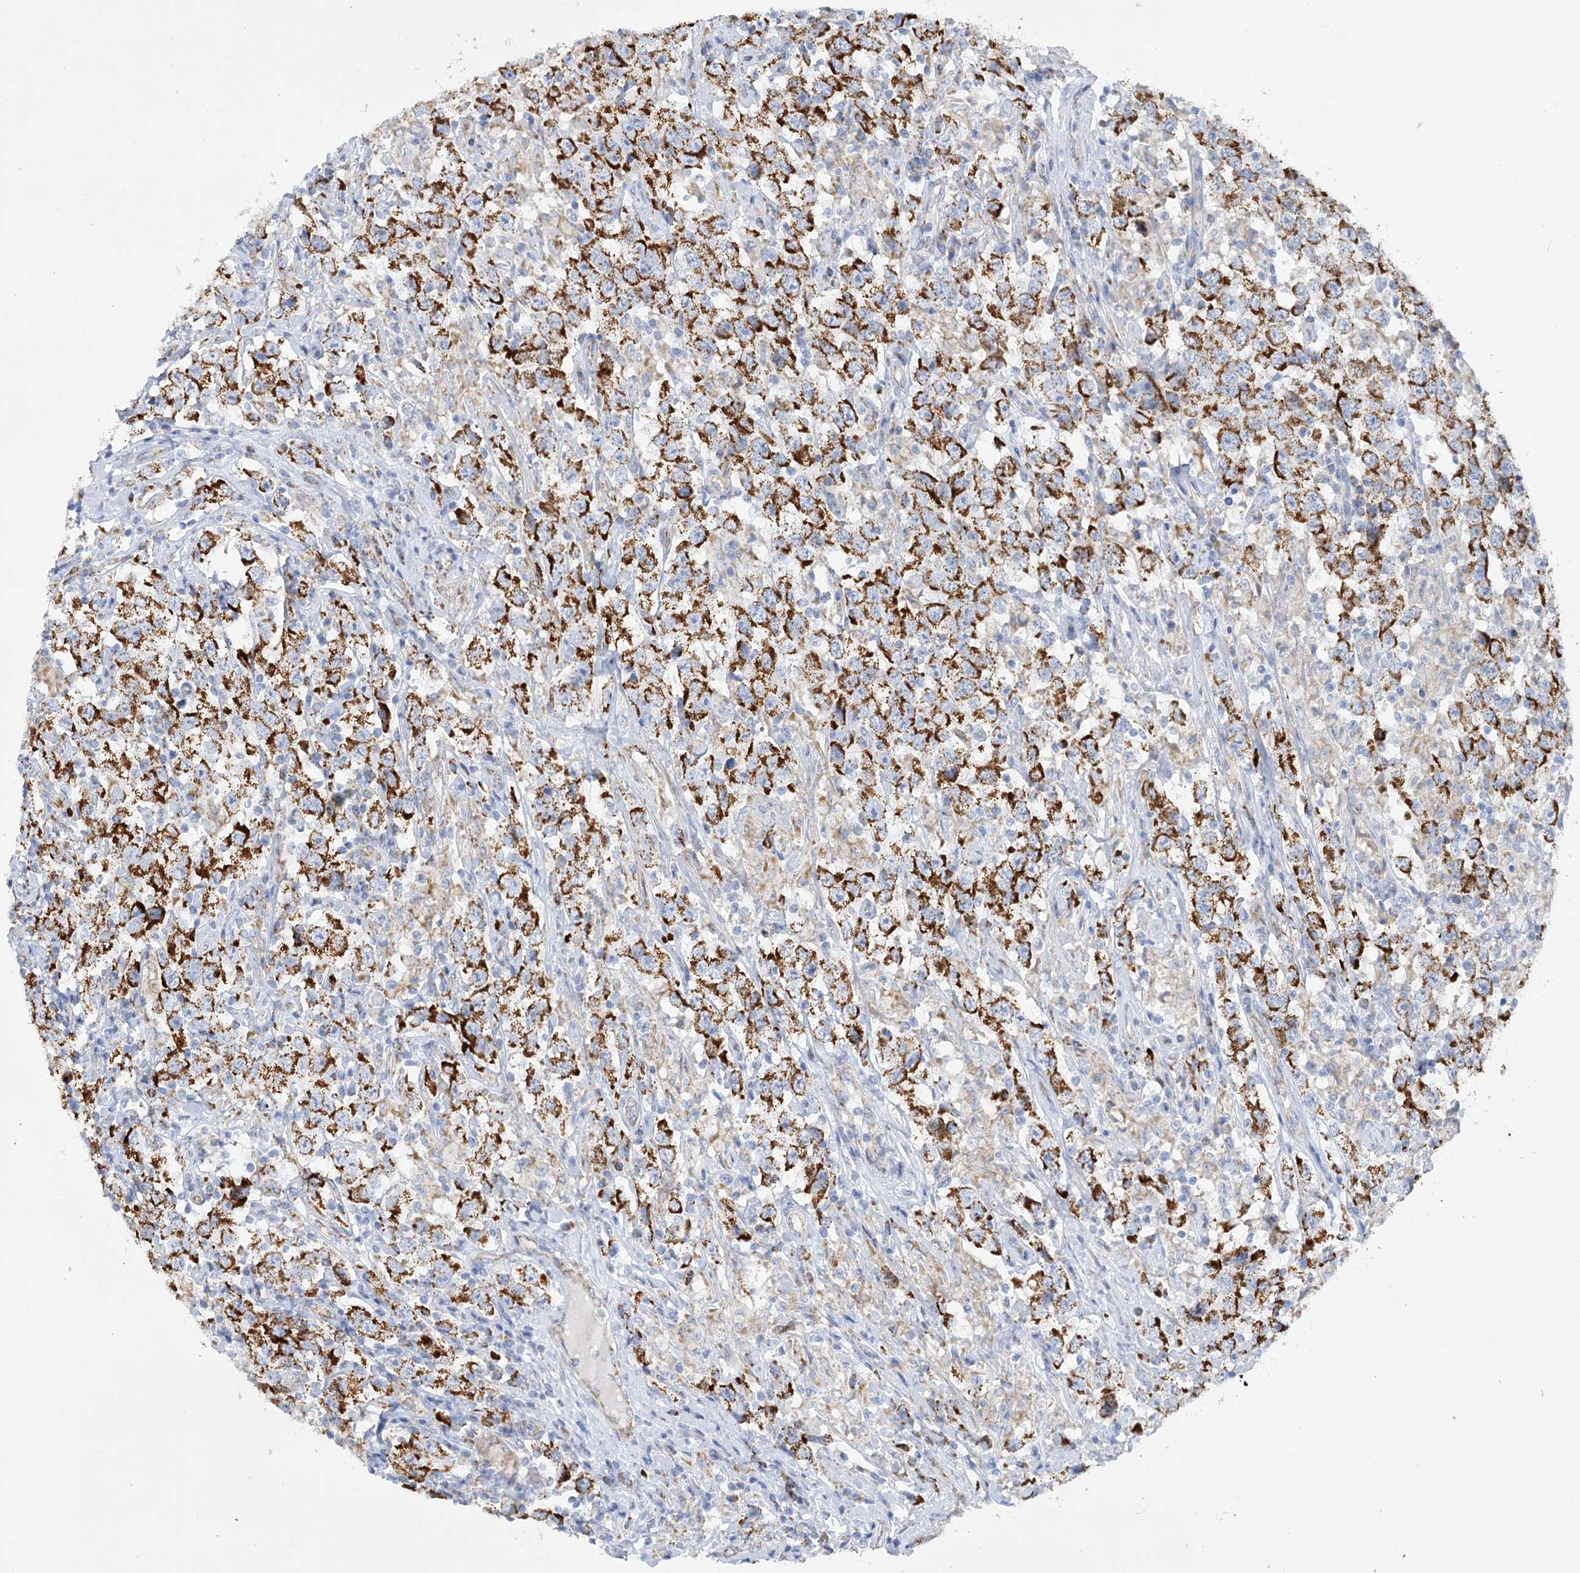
{"staining": {"intensity": "strong", "quantity": ">75%", "location": "cytoplasmic/membranous"}, "tissue": "testis cancer", "cell_type": "Tumor cells", "image_type": "cancer", "snomed": [{"axis": "morphology", "description": "Seminoma, NOS"}, {"axis": "topography", "description": "Testis"}], "caption": "A brown stain shows strong cytoplasmic/membranous positivity of a protein in human testis cancer tumor cells.", "gene": "DHTKD1", "patient": {"sex": "male", "age": 41}}